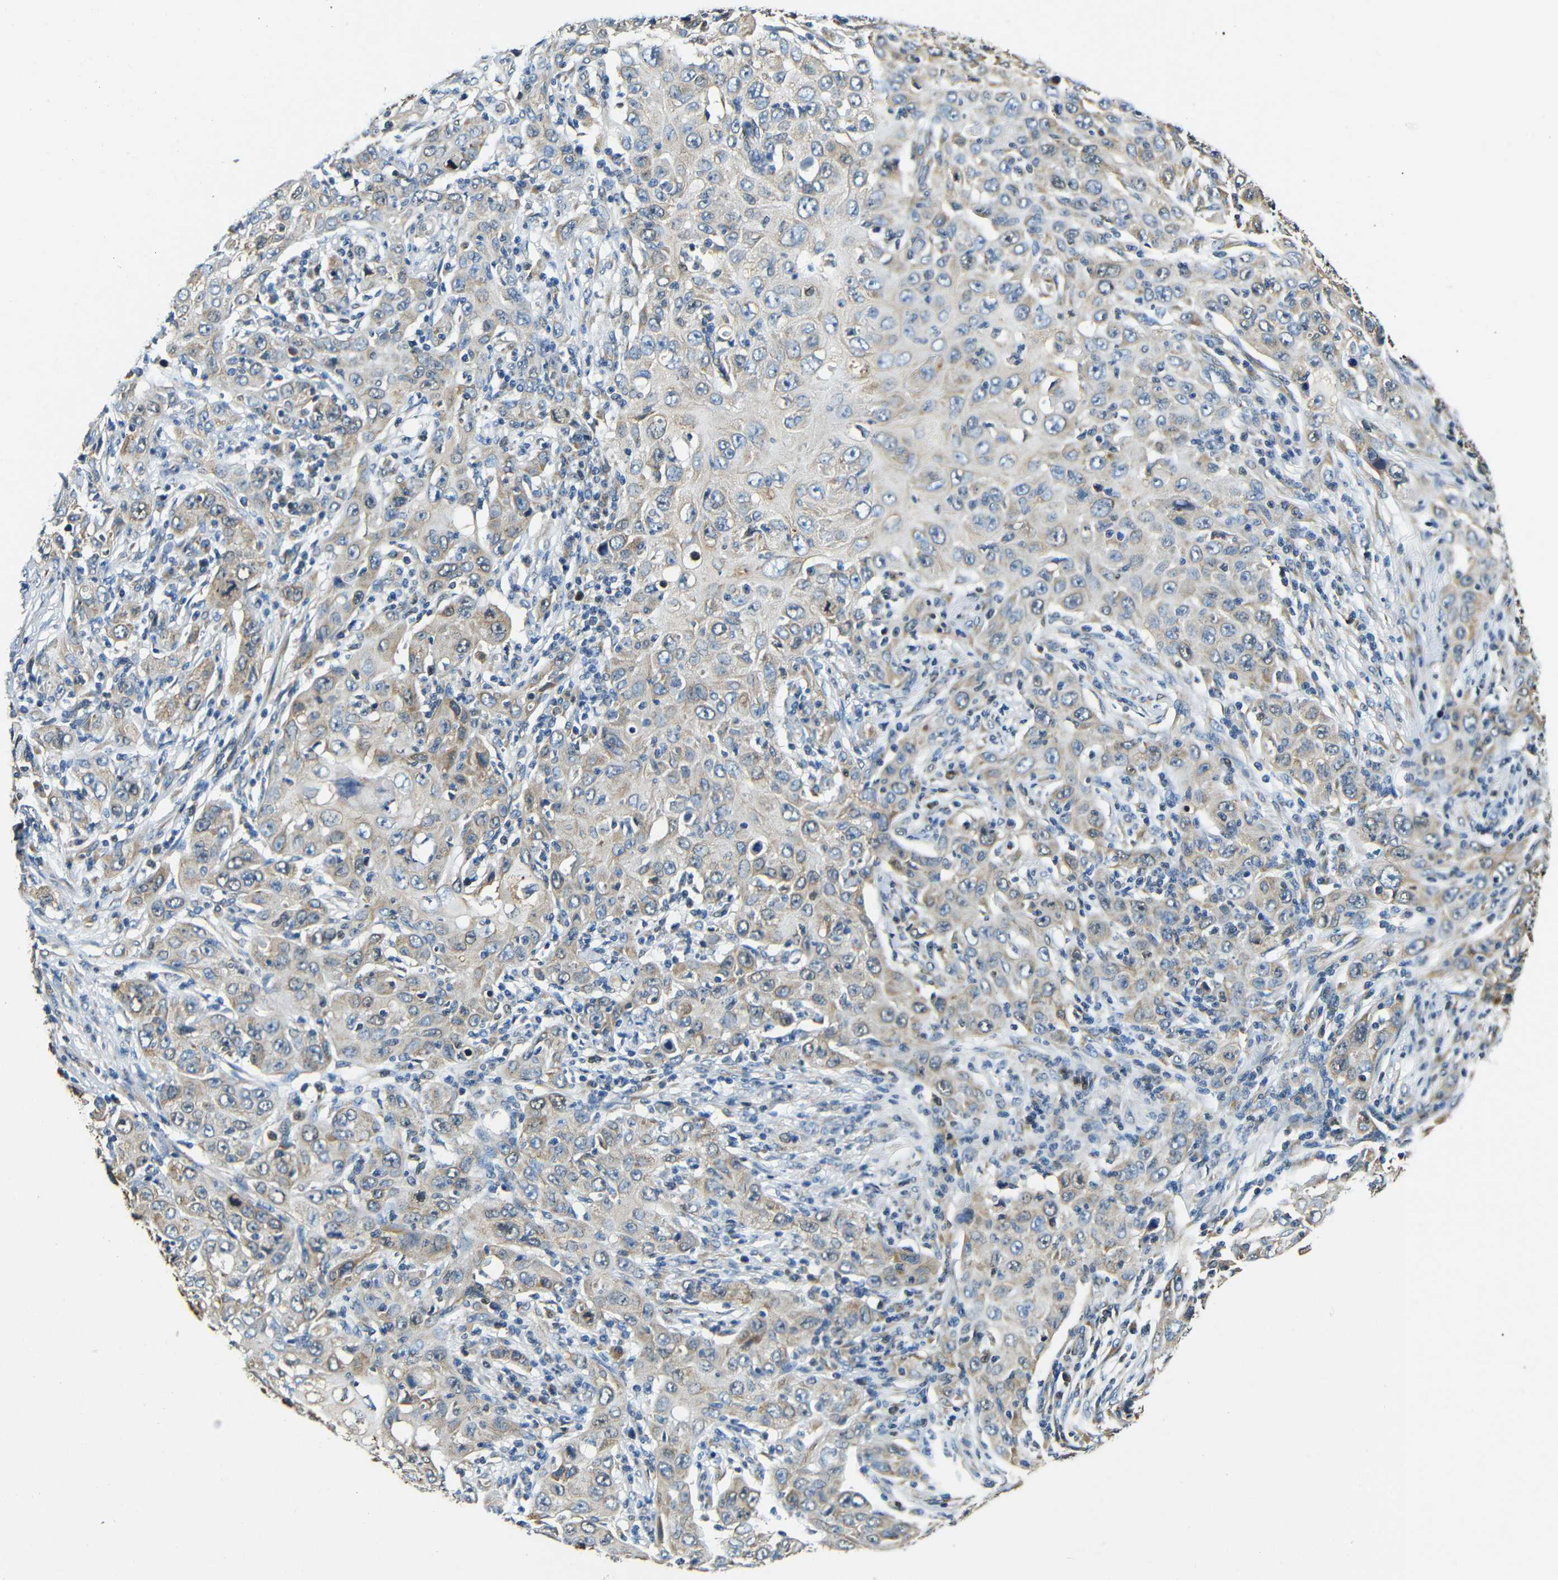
{"staining": {"intensity": "weak", "quantity": ">75%", "location": "cytoplasmic/membranous"}, "tissue": "skin cancer", "cell_type": "Tumor cells", "image_type": "cancer", "snomed": [{"axis": "morphology", "description": "Squamous cell carcinoma, NOS"}, {"axis": "topography", "description": "Skin"}], "caption": "Human squamous cell carcinoma (skin) stained with a brown dye demonstrates weak cytoplasmic/membranous positive positivity in approximately >75% of tumor cells.", "gene": "VAPB", "patient": {"sex": "female", "age": 88}}